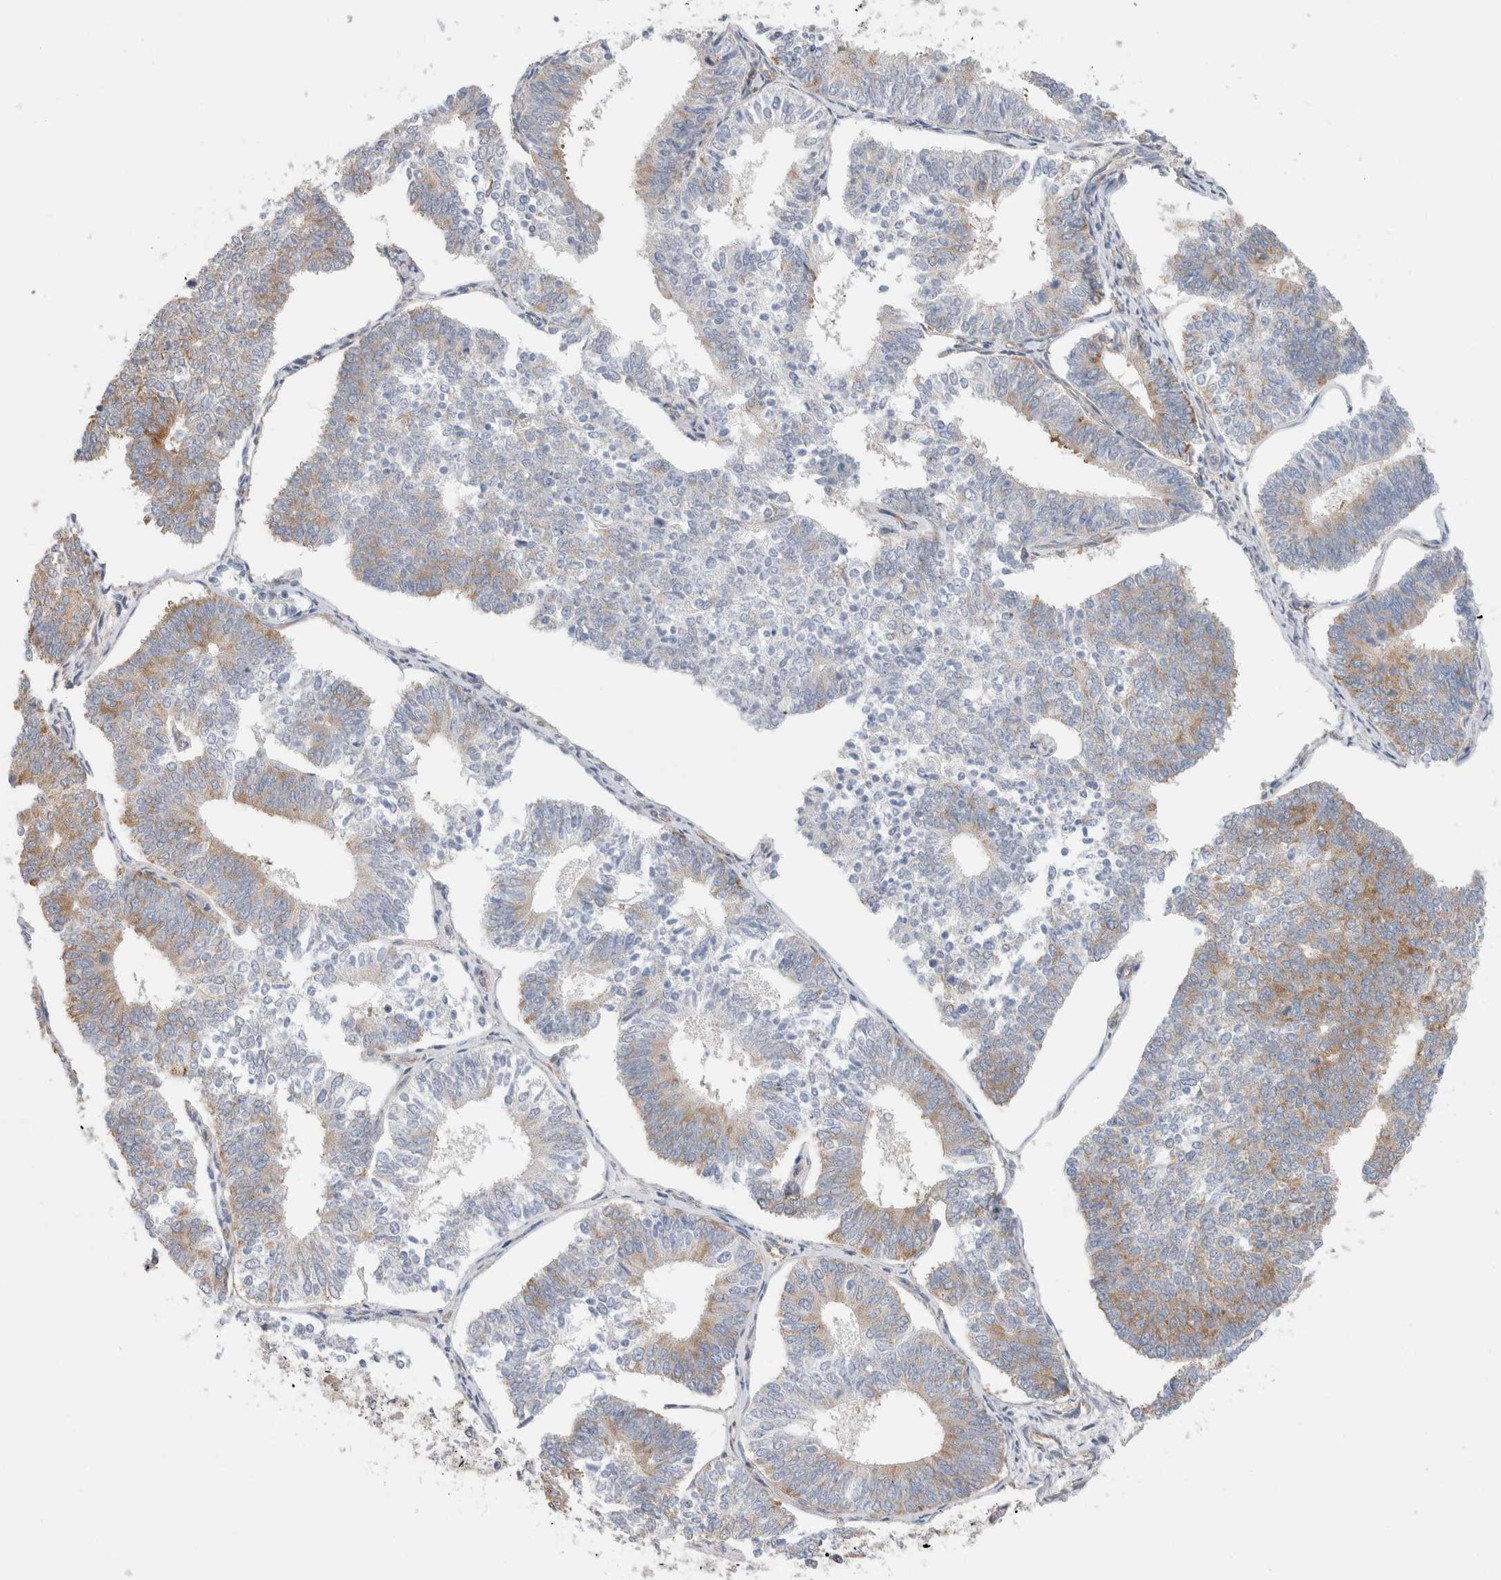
{"staining": {"intensity": "moderate", "quantity": "<25%", "location": "cytoplasmic/membranous"}, "tissue": "endometrial cancer", "cell_type": "Tumor cells", "image_type": "cancer", "snomed": [{"axis": "morphology", "description": "Adenocarcinoma, NOS"}, {"axis": "topography", "description": "Endometrium"}], "caption": "IHC staining of adenocarcinoma (endometrial), which shows low levels of moderate cytoplasmic/membranous positivity in about <25% of tumor cells indicating moderate cytoplasmic/membranous protein expression. The staining was performed using DAB (brown) for protein detection and nuclei were counterstained in hematoxylin (blue).", "gene": "ZNF23", "patient": {"sex": "female", "age": 70}}